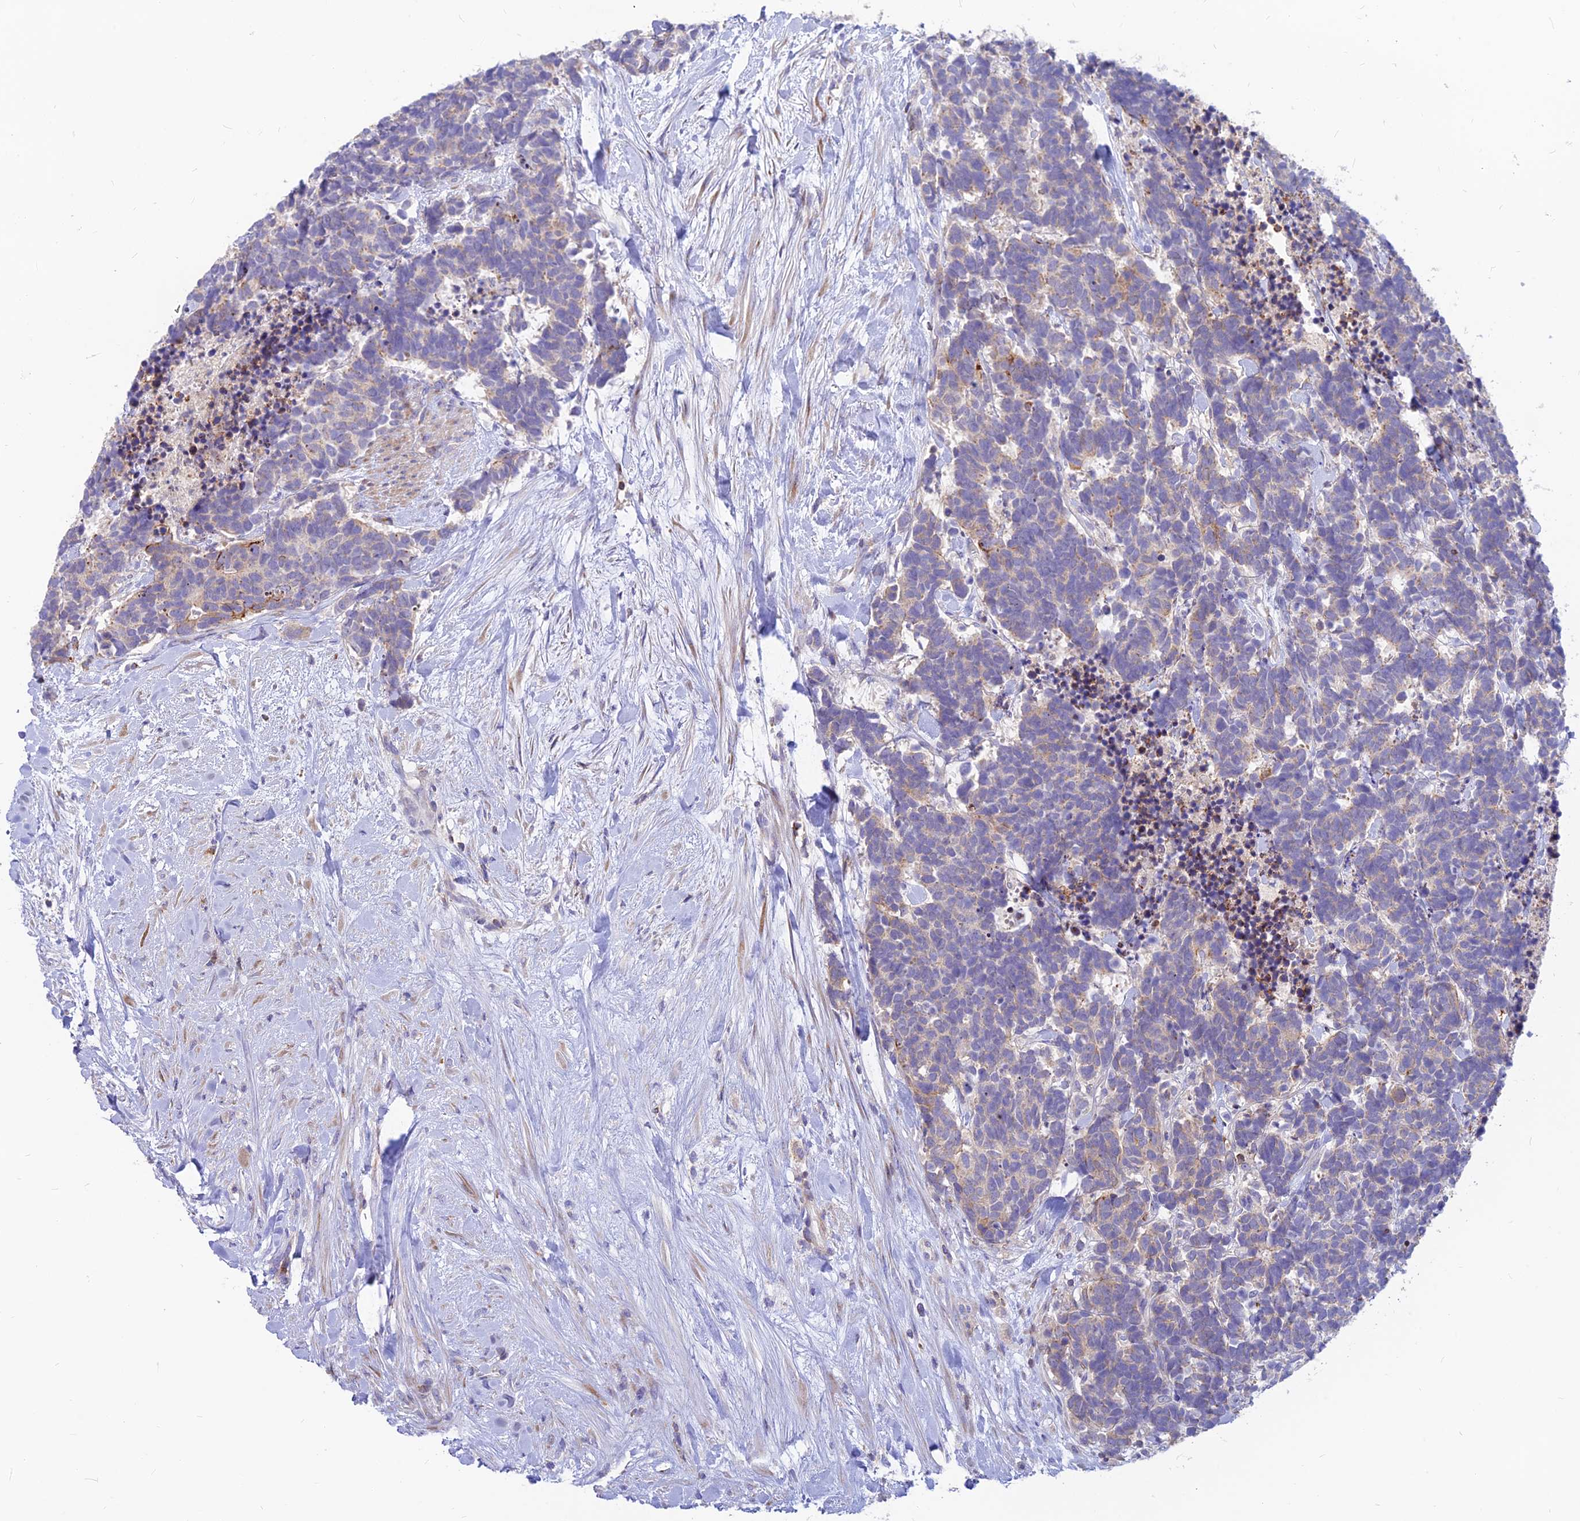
{"staining": {"intensity": "weak", "quantity": "<25%", "location": "cytoplasmic/membranous"}, "tissue": "carcinoid", "cell_type": "Tumor cells", "image_type": "cancer", "snomed": [{"axis": "morphology", "description": "Carcinoma, NOS"}, {"axis": "morphology", "description": "Carcinoid, malignant, NOS"}, {"axis": "topography", "description": "Prostate"}], "caption": "Histopathology image shows no significant protein expression in tumor cells of malignant carcinoid.", "gene": "DENND2D", "patient": {"sex": "male", "age": 57}}